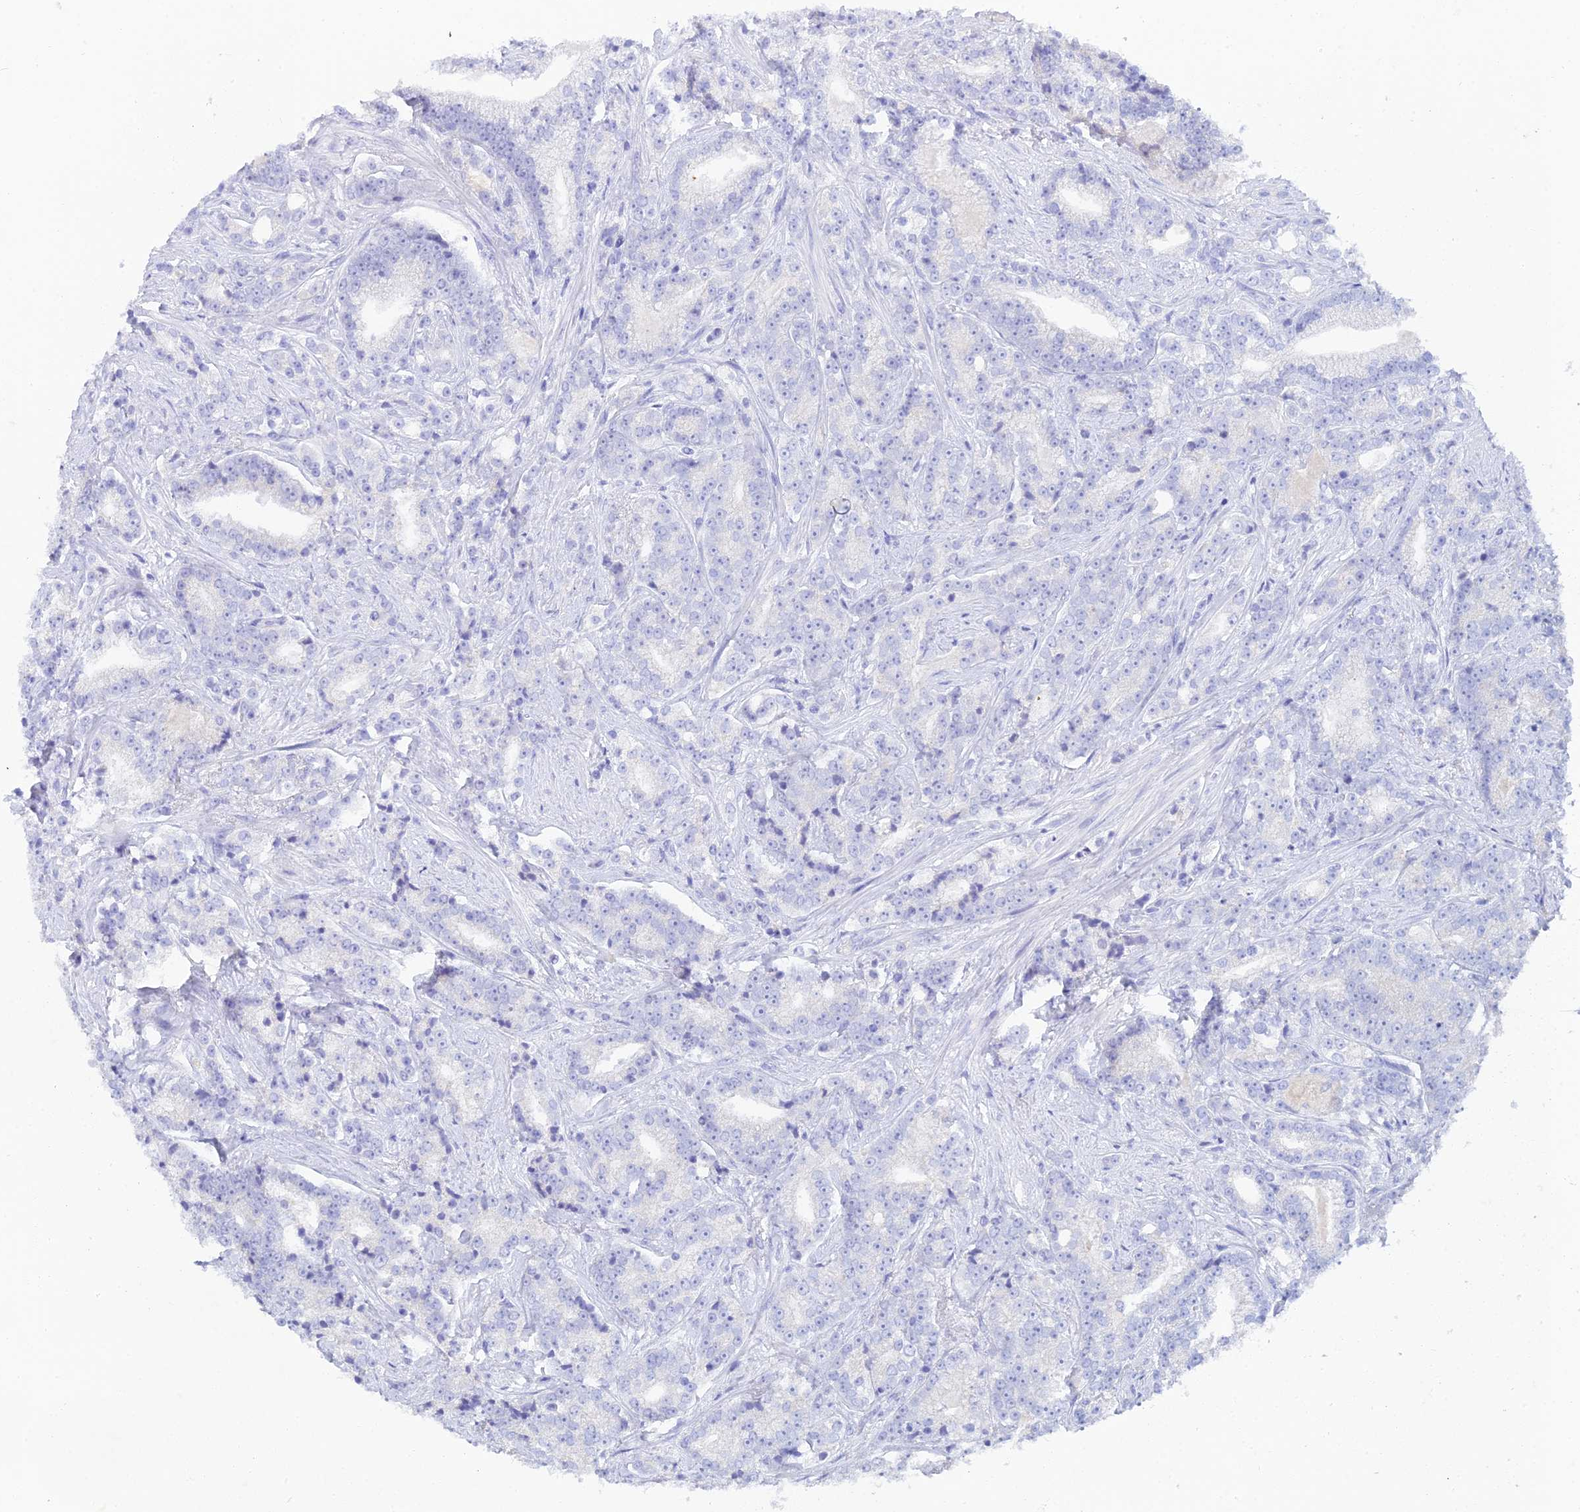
{"staining": {"intensity": "negative", "quantity": "none", "location": "none"}, "tissue": "prostate cancer", "cell_type": "Tumor cells", "image_type": "cancer", "snomed": [{"axis": "morphology", "description": "Adenocarcinoma, High grade"}, {"axis": "topography", "description": "Prostate"}], "caption": "There is no significant expression in tumor cells of prostate adenocarcinoma (high-grade).", "gene": "REG1A", "patient": {"sex": "male", "age": 67}}